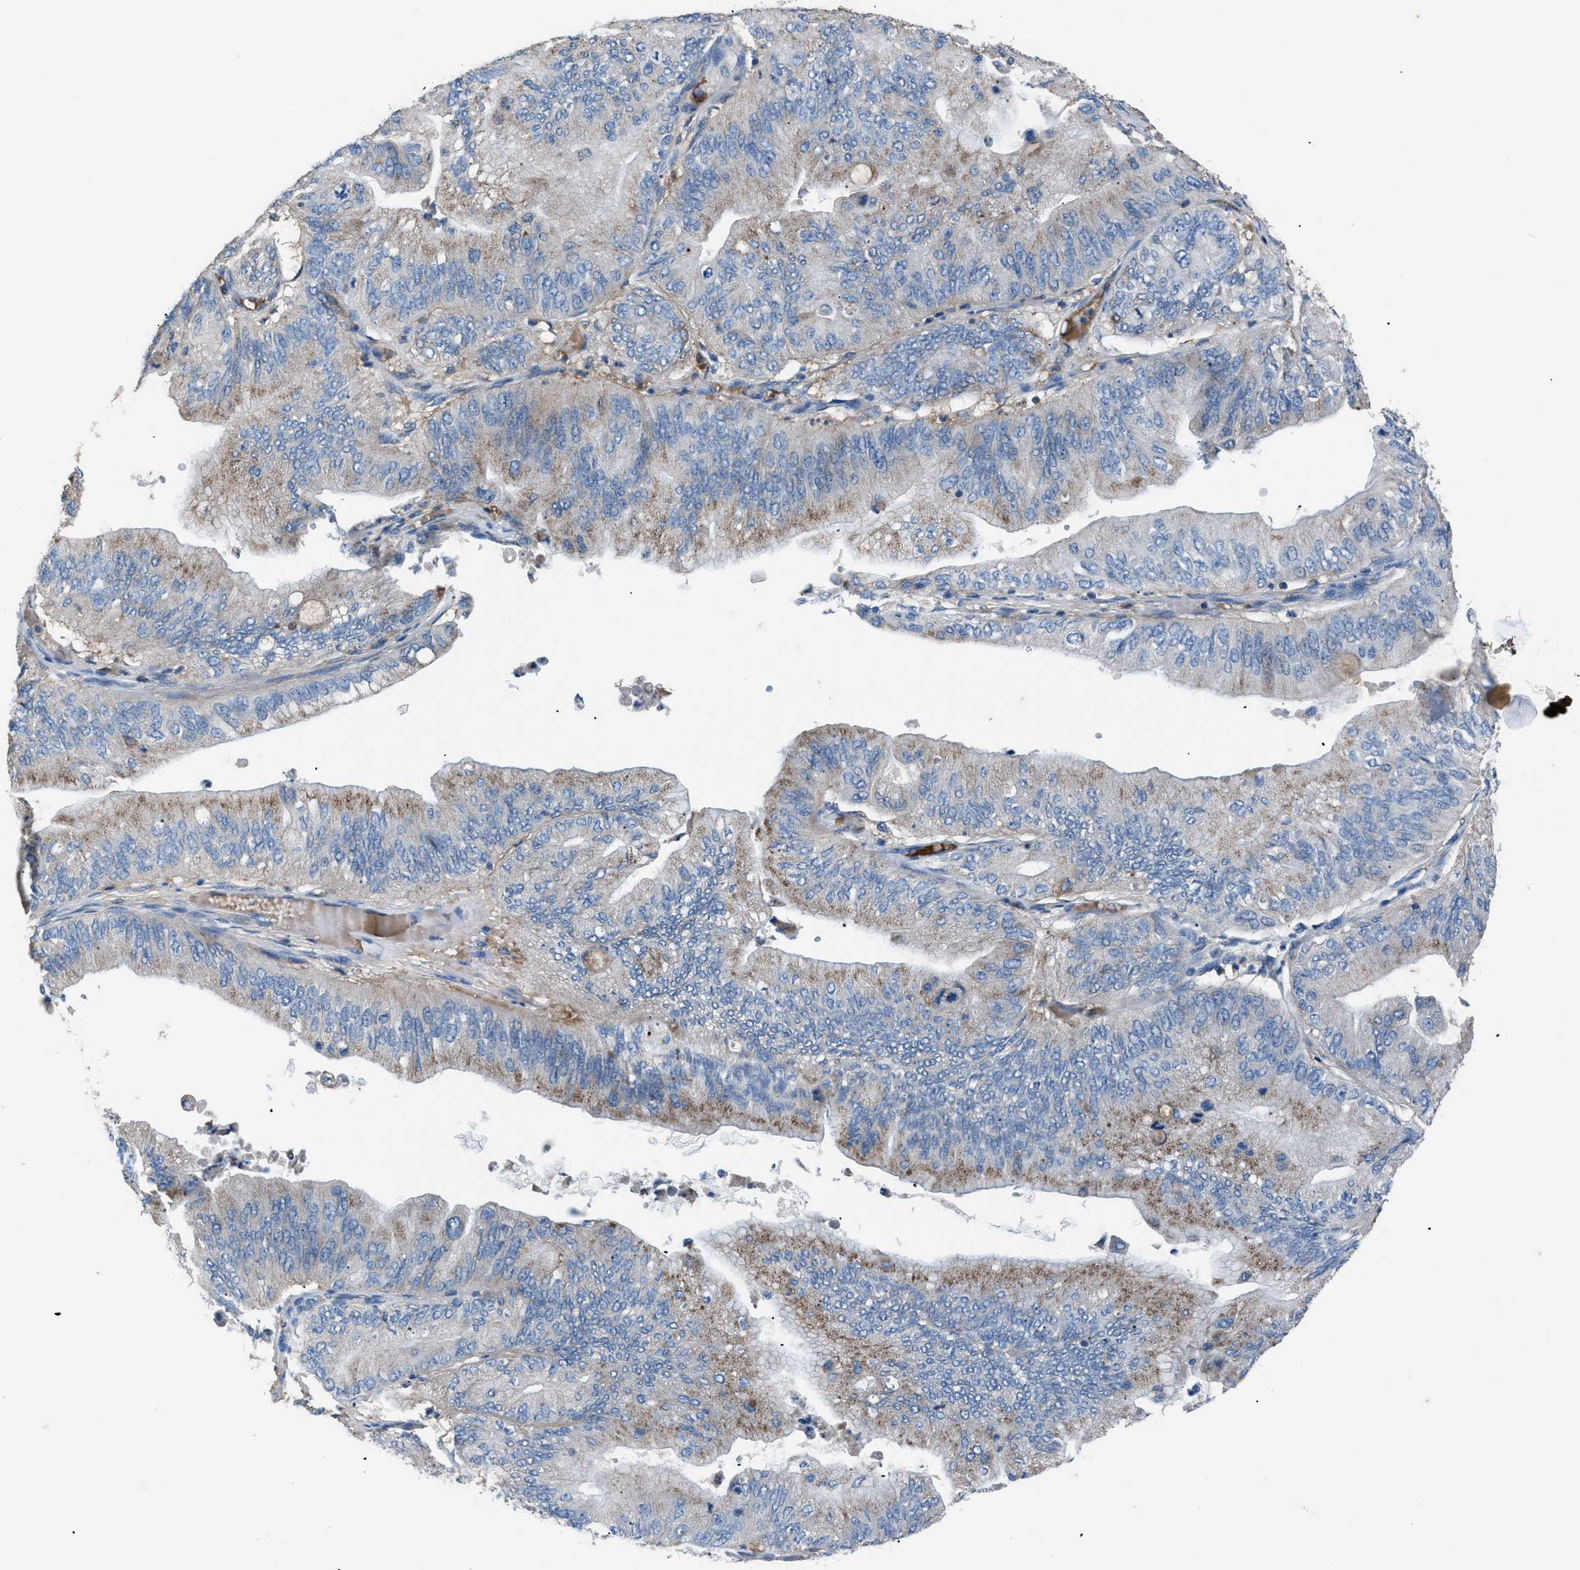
{"staining": {"intensity": "moderate", "quantity": "25%-75%", "location": "cytoplasmic/membranous"}, "tissue": "ovarian cancer", "cell_type": "Tumor cells", "image_type": "cancer", "snomed": [{"axis": "morphology", "description": "Cystadenocarcinoma, mucinous, NOS"}, {"axis": "topography", "description": "Ovary"}], "caption": "About 25%-75% of tumor cells in human ovarian cancer (mucinous cystadenocarcinoma) demonstrate moderate cytoplasmic/membranous protein positivity as visualized by brown immunohistochemical staining.", "gene": "SGCZ", "patient": {"sex": "female", "age": 61}}